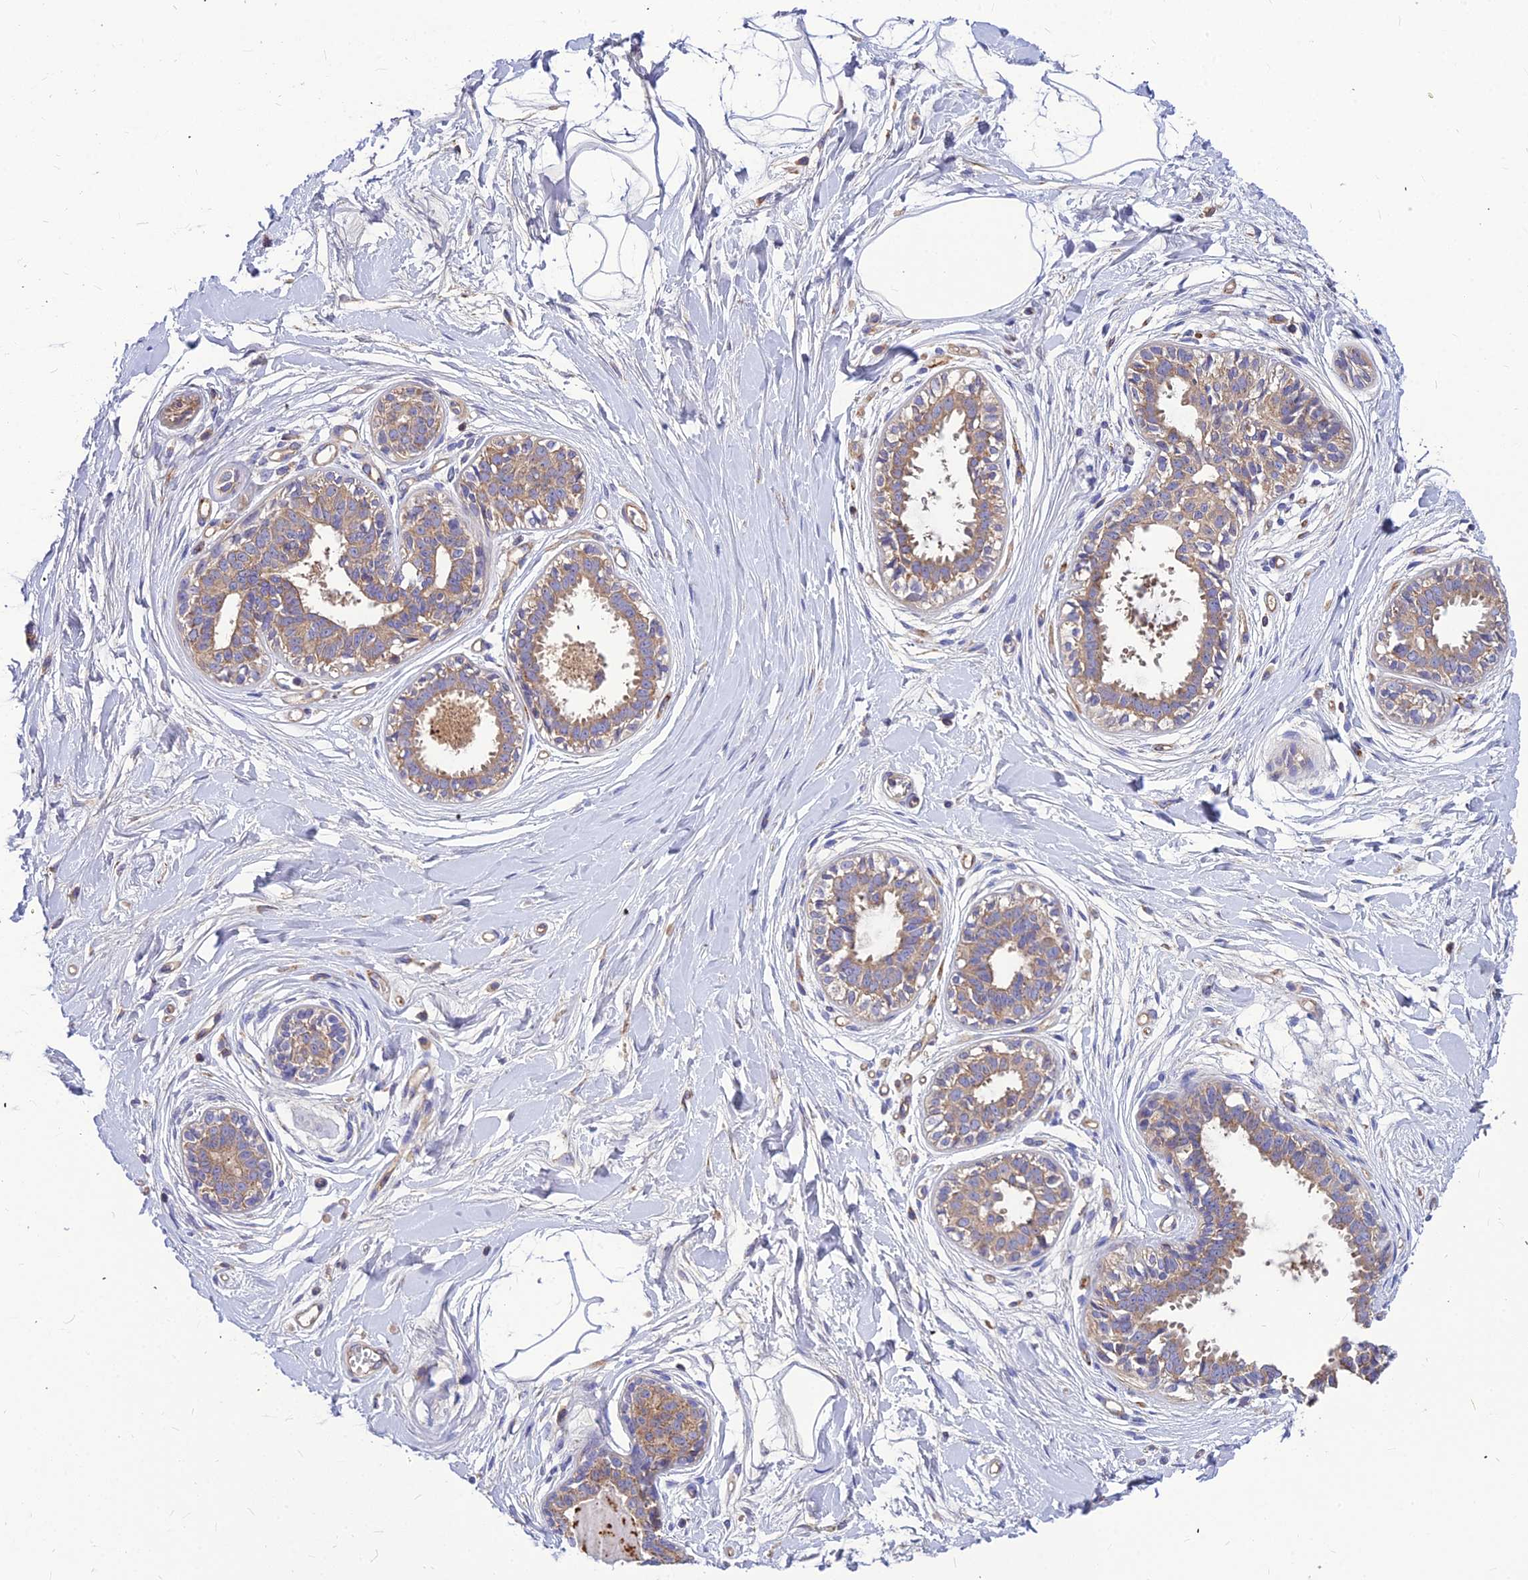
{"staining": {"intensity": "negative", "quantity": "none", "location": "none"}, "tissue": "breast", "cell_type": "Adipocytes", "image_type": "normal", "snomed": [{"axis": "morphology", "description": "Normal tissue, NOS"}, {"axis": "topography", "description": "Breast"}], "caption": "IHC image of unremarkable breast: breast stained with DAB (3,3'-diaminobenzidine) demonstrates no significant protein positivity in adipocytes. (Stains: DAB immunohistochemistry (IHC) with hematoxylin counter stain, Microscopy: brightfield microscopy at high magnification).", "gene": "ASPHD1", "patient": {"sex": "female", "age": 45}}